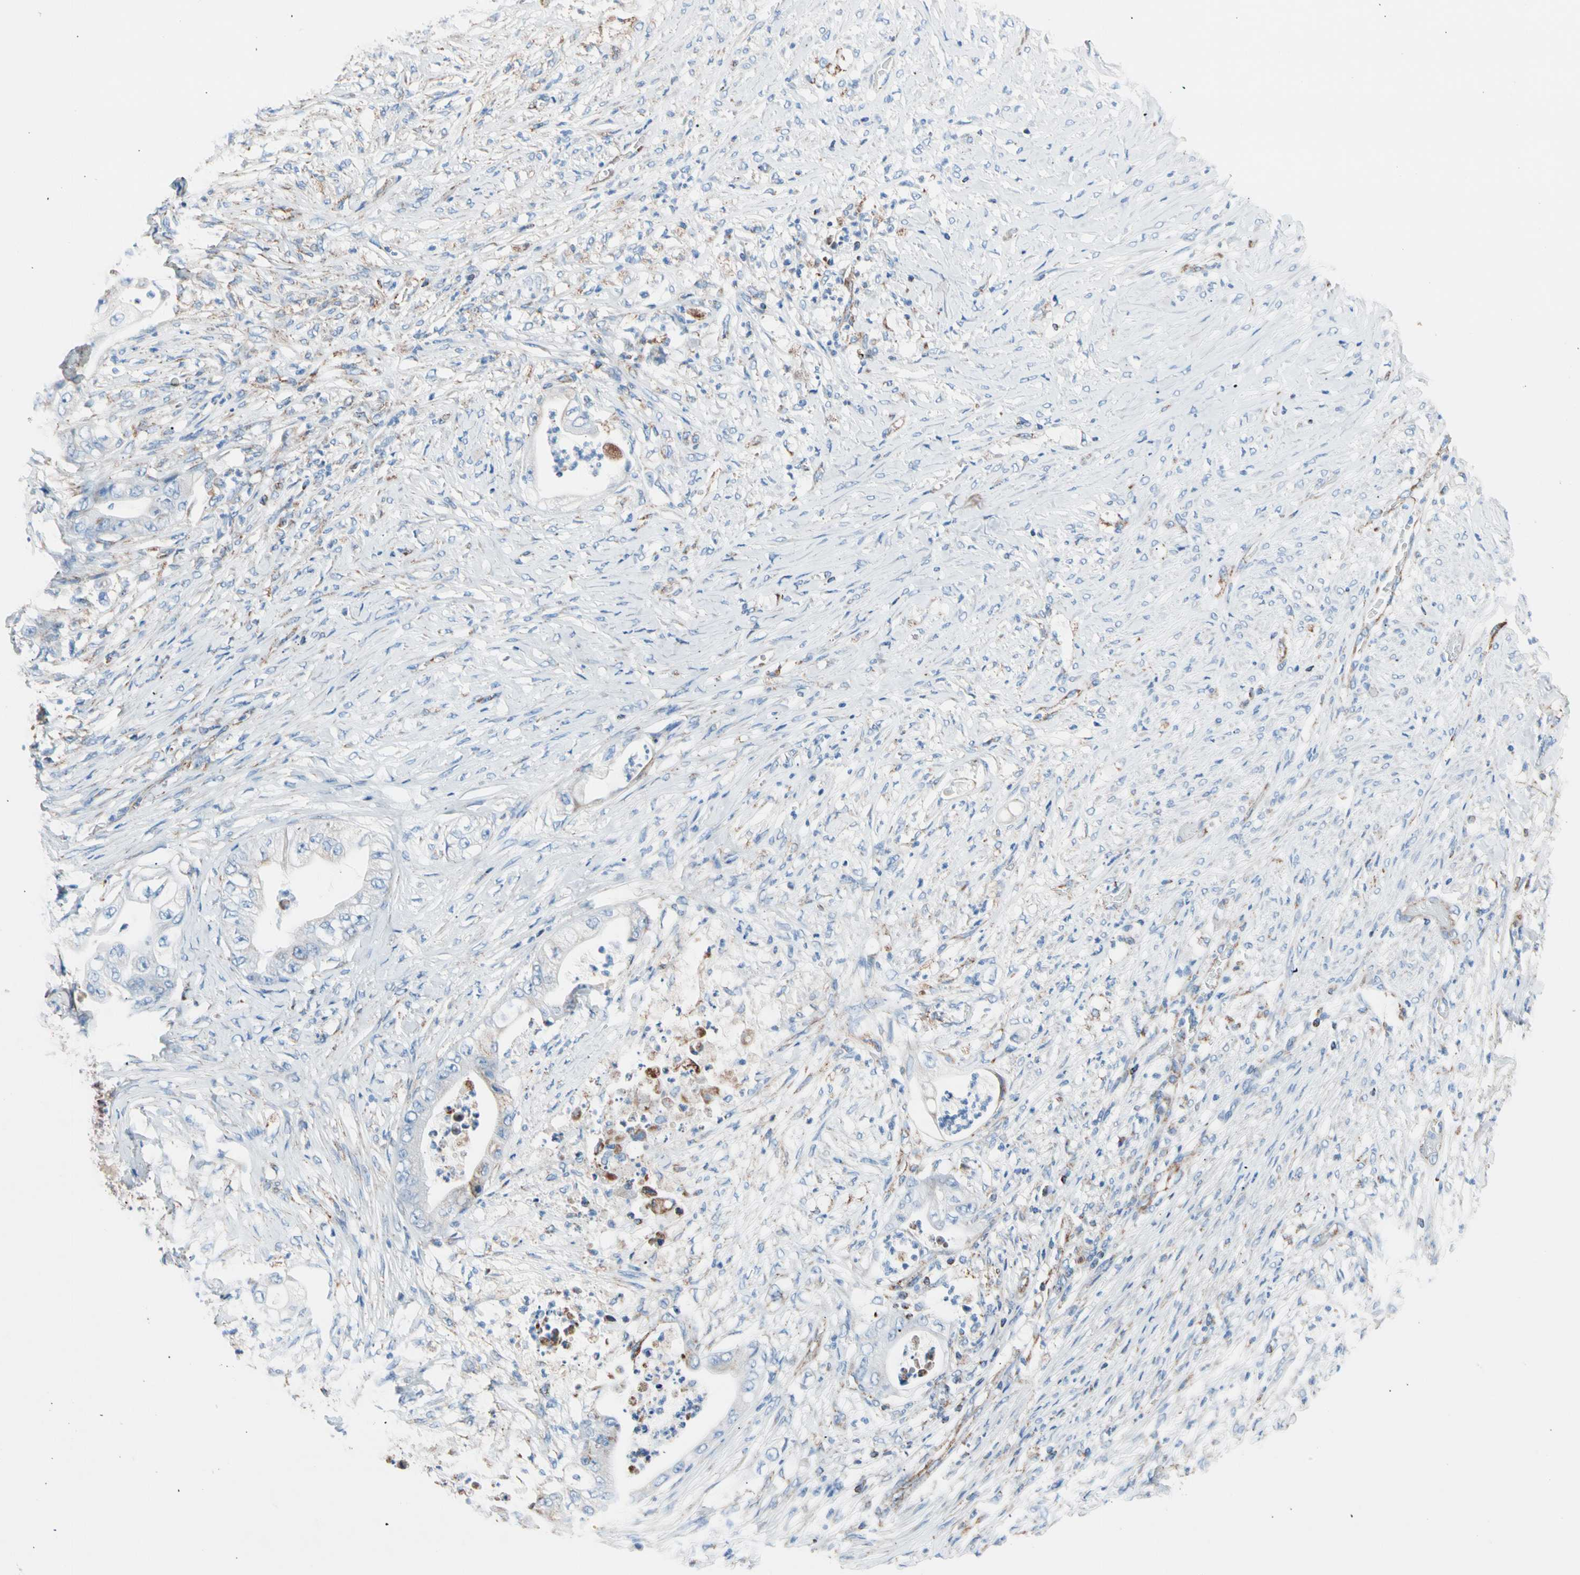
{"staining": {"intensity": "moderate", "quantity": "<25%", "location": "cytoplasmic/membranous"}, "tissue": "stomach cancer", "cell_type": "Tumor cells", "image_type": "cancer", "snomed": [{"axis": "morphology", "description": "Adenocarcinoma, NOS"}, {"axis": "topography", "description": "Stomach"}], "caption": "This micrograph displays immunohistochemistry staining of human stomach cancer (adenocarcinoma), with low moderate cytoplasmic/membranous expression in about <25% of tumor cells.", "gene": "HK1", "patient": {"sex": "female", "age": 73}}